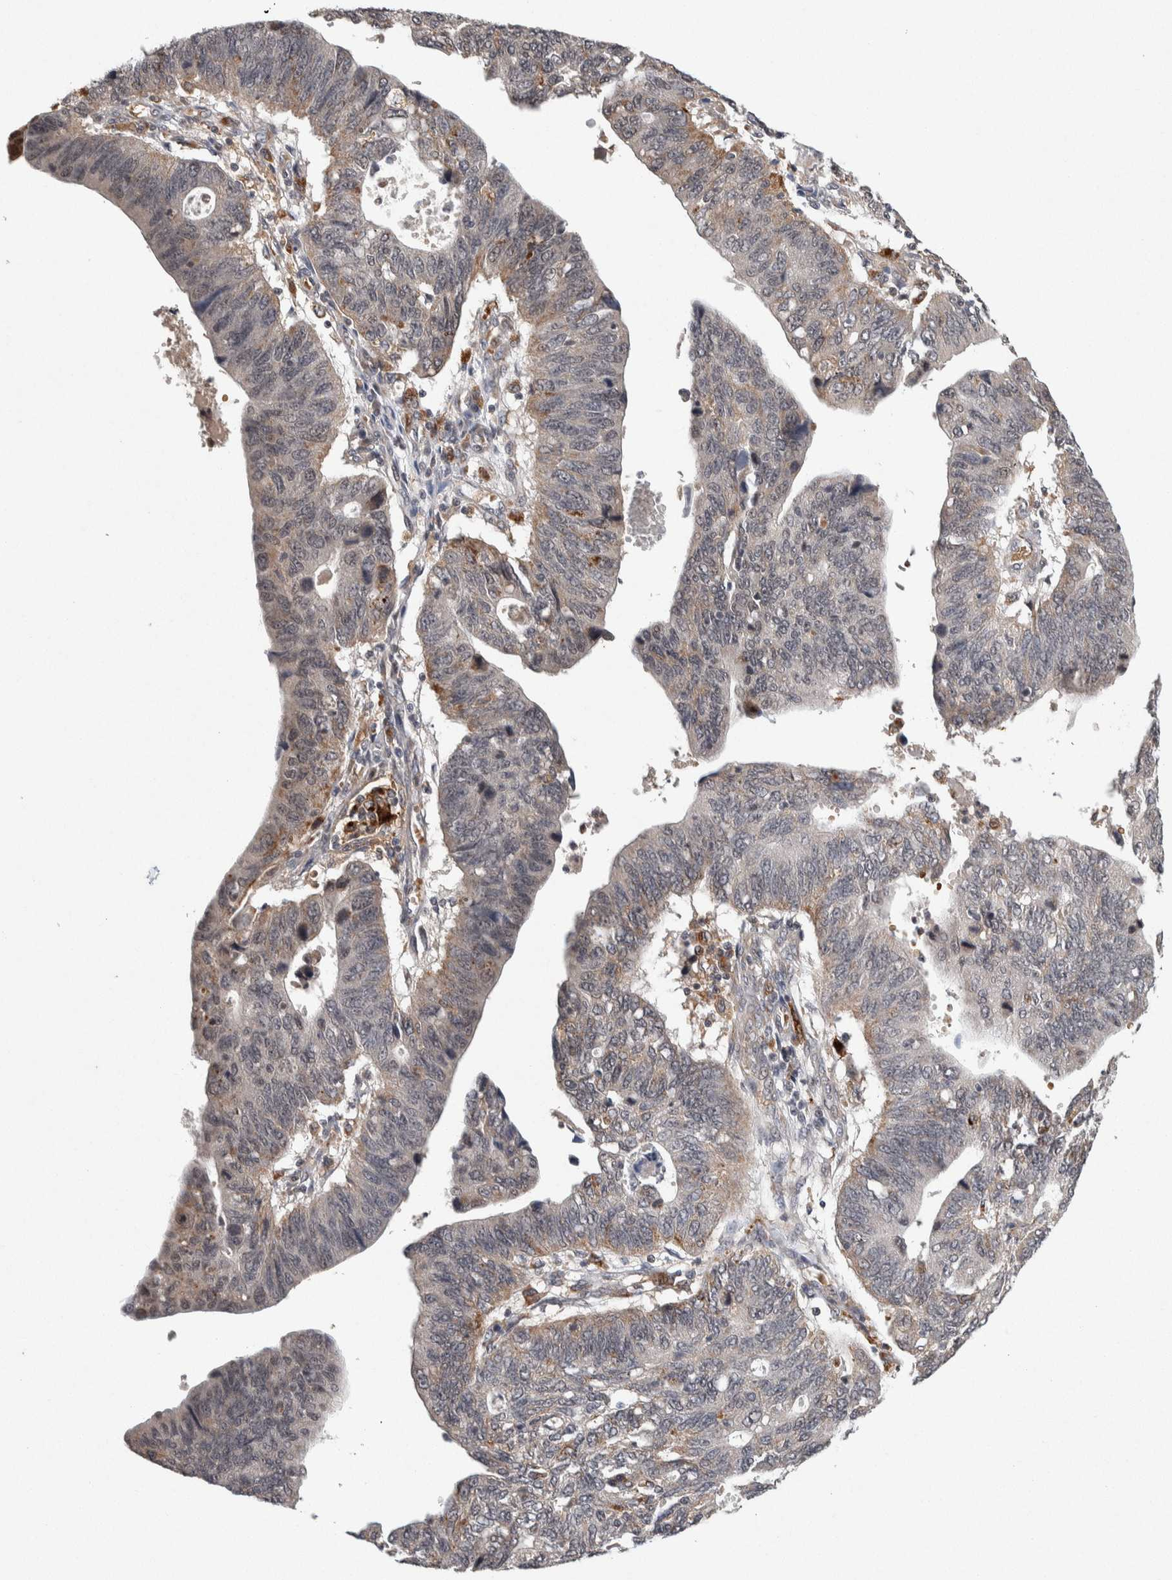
{"staining": {"intensity": "weak", "quantity": "25%-75%", "location": "cytoplasmic/membranous"}, "tissue": "stomach cancer", "cell_type": "Tumor cells", "image_type": "cancer", "snomed": [{"axis": "morphology", "description": "Adenocarcinoma, NOS"}, {"axis": "topography", "description": "Stomach"}], "caption": "There is low levels of weak cytoplasmic/membranous staining in tumor cells of stomach cancer (adenocarcinoma), as demonstrated by immunohistochemical staining (brown color).", "gene": "KCNK1", "patient": {"sex": "male", "age": 59}}